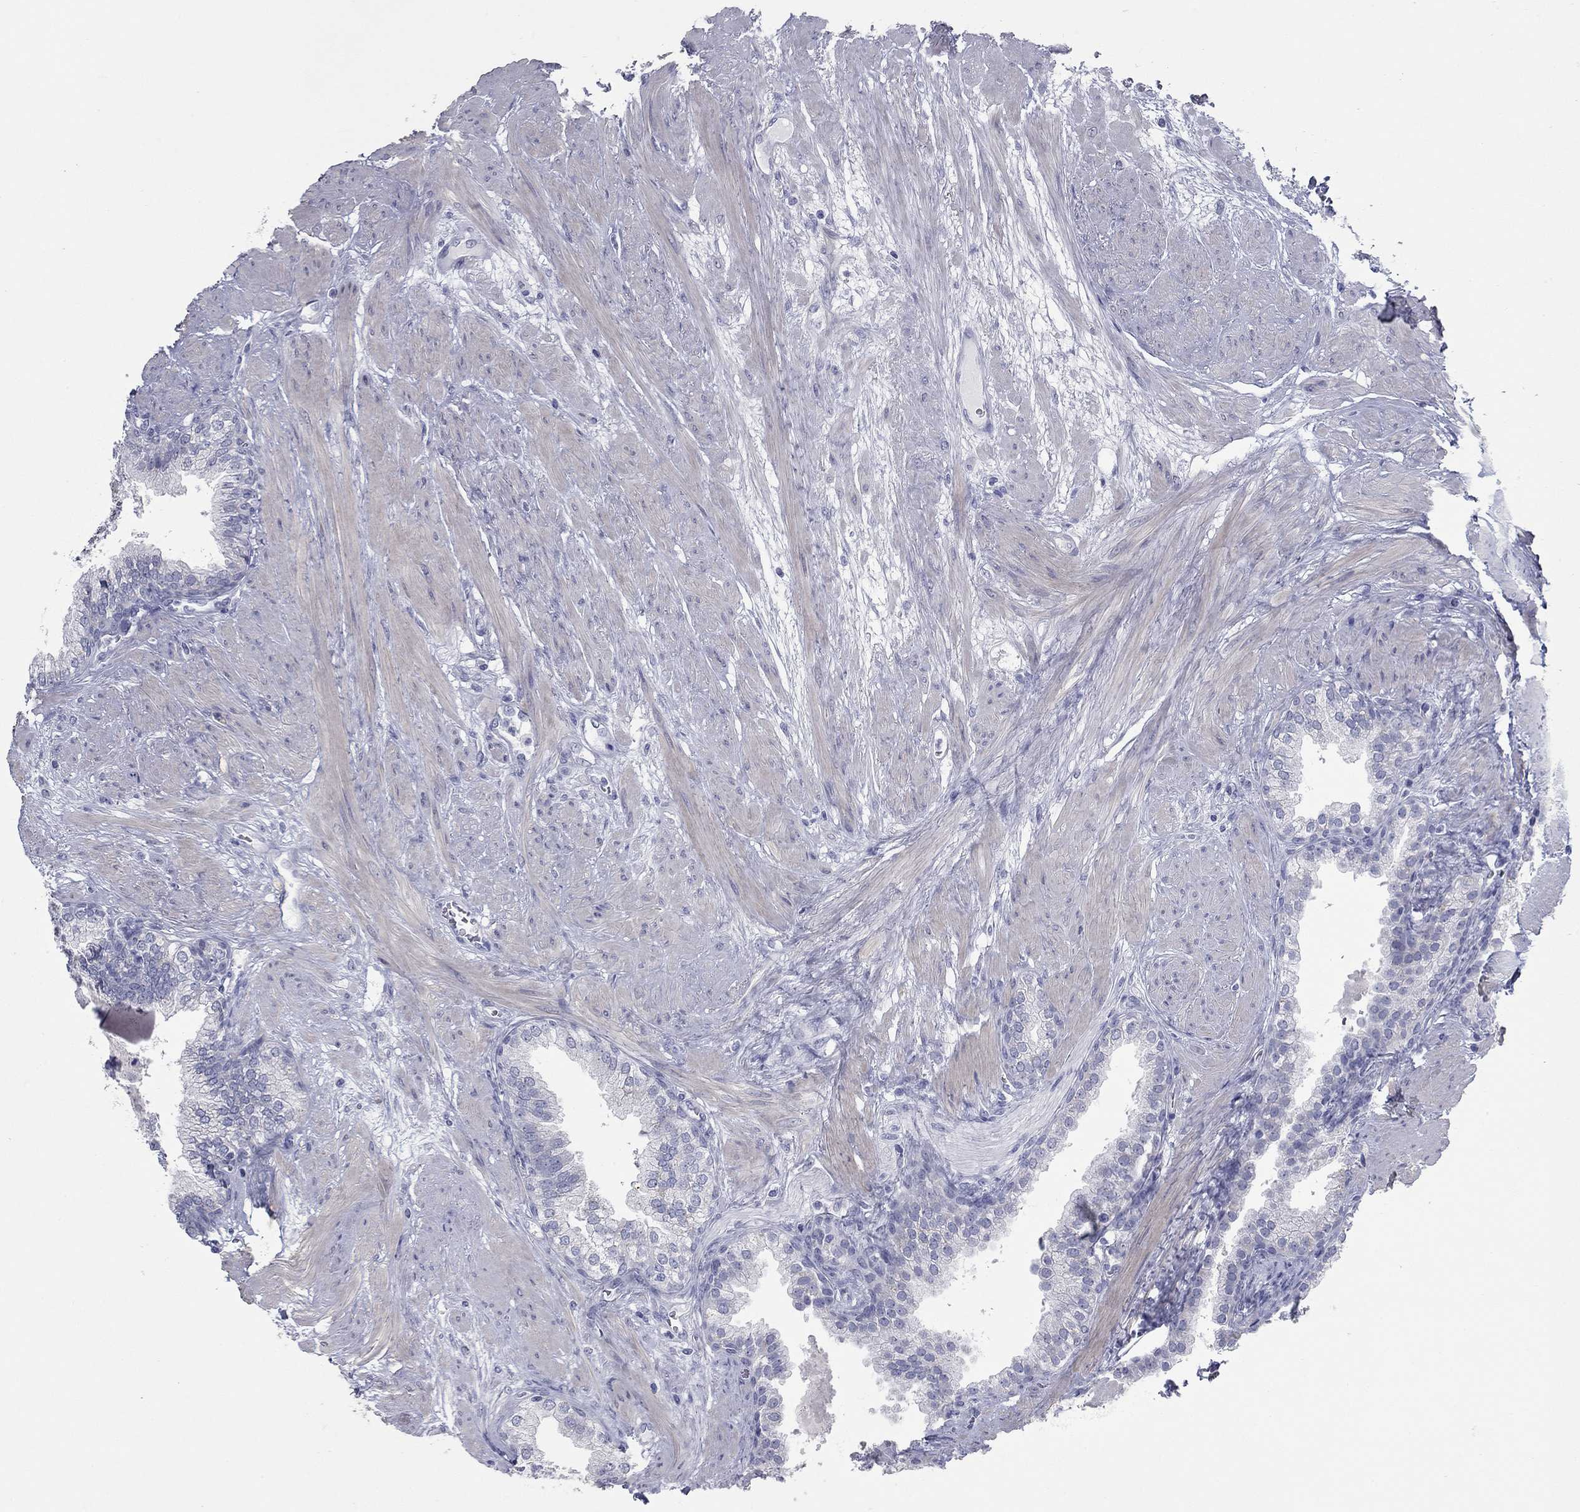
{"staining": {"intensity": "negative", "quantity": "none", "location": "none"}, "tissue": "prostate cancer", "cell_type": "Tumor cells", "image_type": "cancer", "snomed": [{"axis": "morphology", "description": "Adenocarcinoma, NOS"}, {"axis": "topography", "description": "Prostate"}], "caption": "This histopathology image is of prostate adenocarcinoma stained with immunohistochemistry to label a protein in brown with the nuclei are counter-stained blue. There is no expression in tumor cells.", "gene": "KIRREL2", "patient": {"sex": "male", "age": 69}}